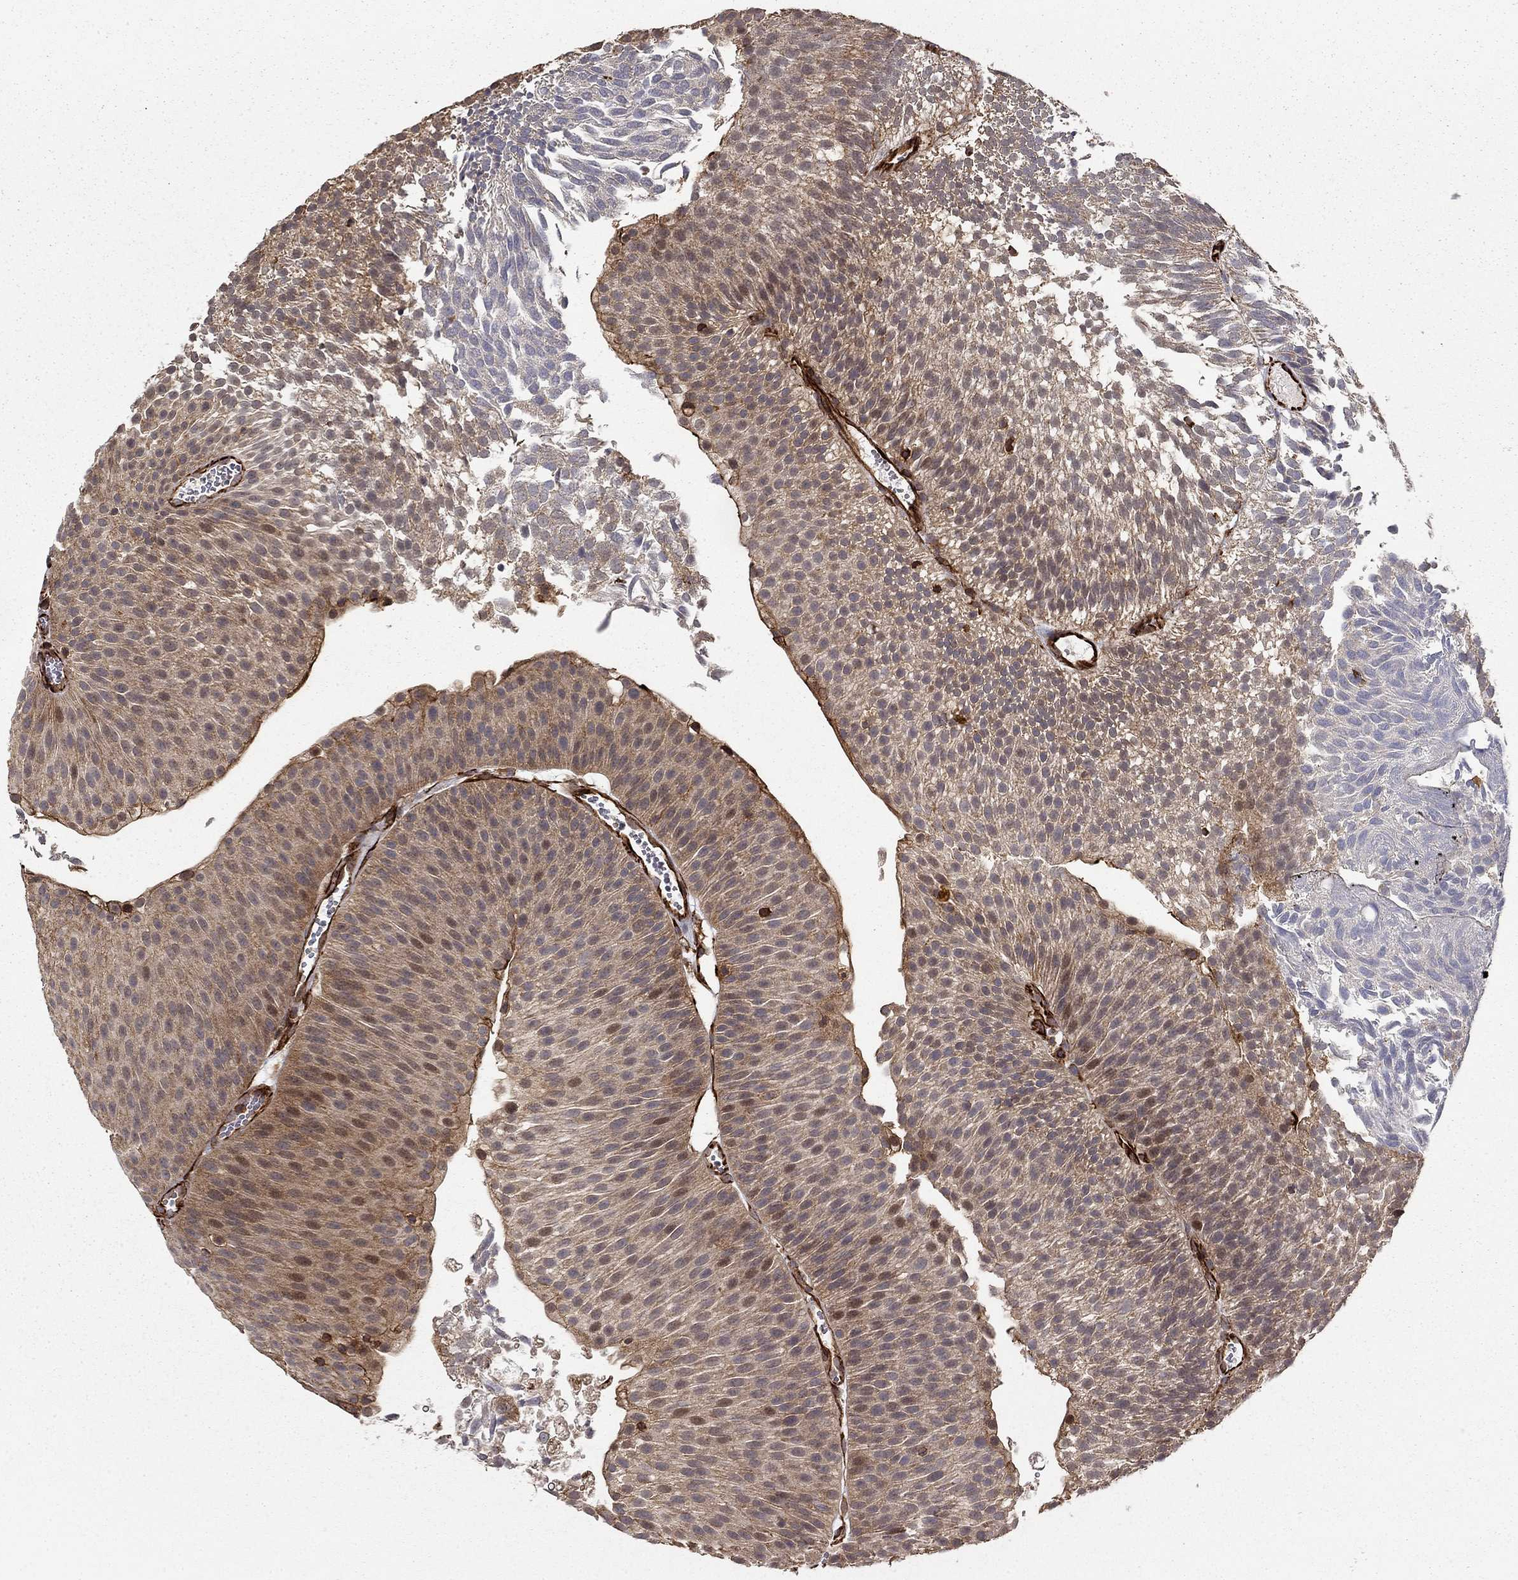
{"staining": {"intensity": "moderate", "quantity": "25%-75%", "location": "cytoplasmic/membranous"}, "tissue": "urothelial cancer", "cell_type": "Tumor cells", "image_type": "cancer", "snomed": [{"axis": "morphology", "description": "Urothelial carcinoma, Low grade"}, {"axis": "topography", "description": "Urinary bladder"}], "caption": "IHC image of neoplastic tissue: urothelial carcinoma (low-grade) stained using IHC exhibits medium levels of moderate protein expression localized specifically in the cytoplasmic/membranous of tumor cells, appearing as a cytoplasmic/membranous brown color.", "gene": "ADM", "patient": {"sex": "male", "age": 65}}